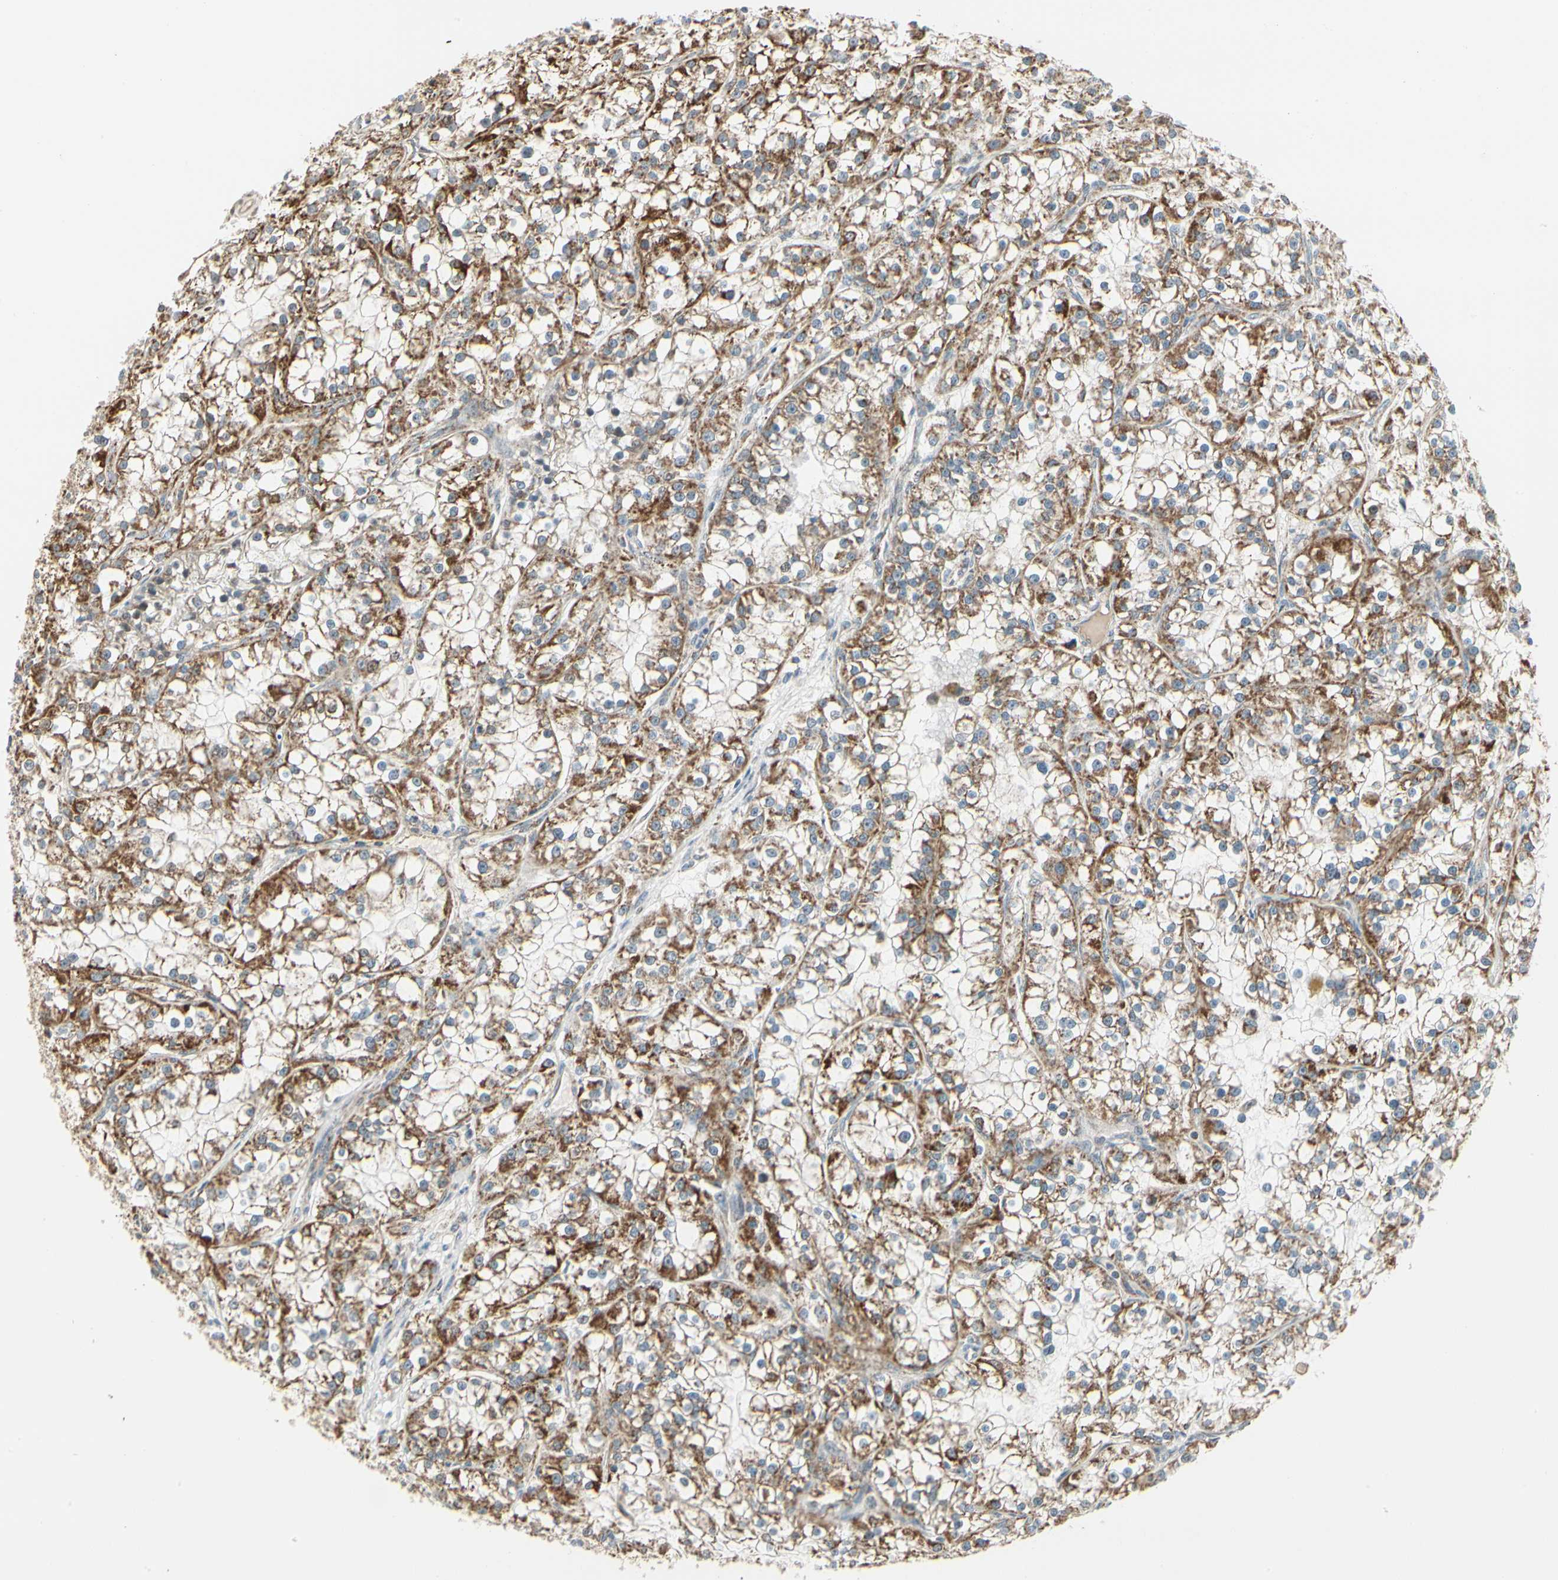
{"staining": {"intensity": "moderate", "quantity": ">75%", "location": "cytoplasmic/membranous"}, "tissue": "renal cancer", "cell_type": "Tumor cells", "image_type": "cancer", "snomed": [{"axis": "morphology", "description": "Adenocarcinoma, NOS"}, {"axis": "topography", "description": "Kidney"}], "caption": "IHC micrograph of neoplastic tissue: renal adenocarcinoma stained using immunohistochemistry reveals medium levels of moderate protein expression localized specifically in the cytoplasmic/membranous of tumor cells, appearing as a cytoplasmic/membranous brown color.", "gene": "ANKS6", "patient": {"sex": "female", "age": 52}}